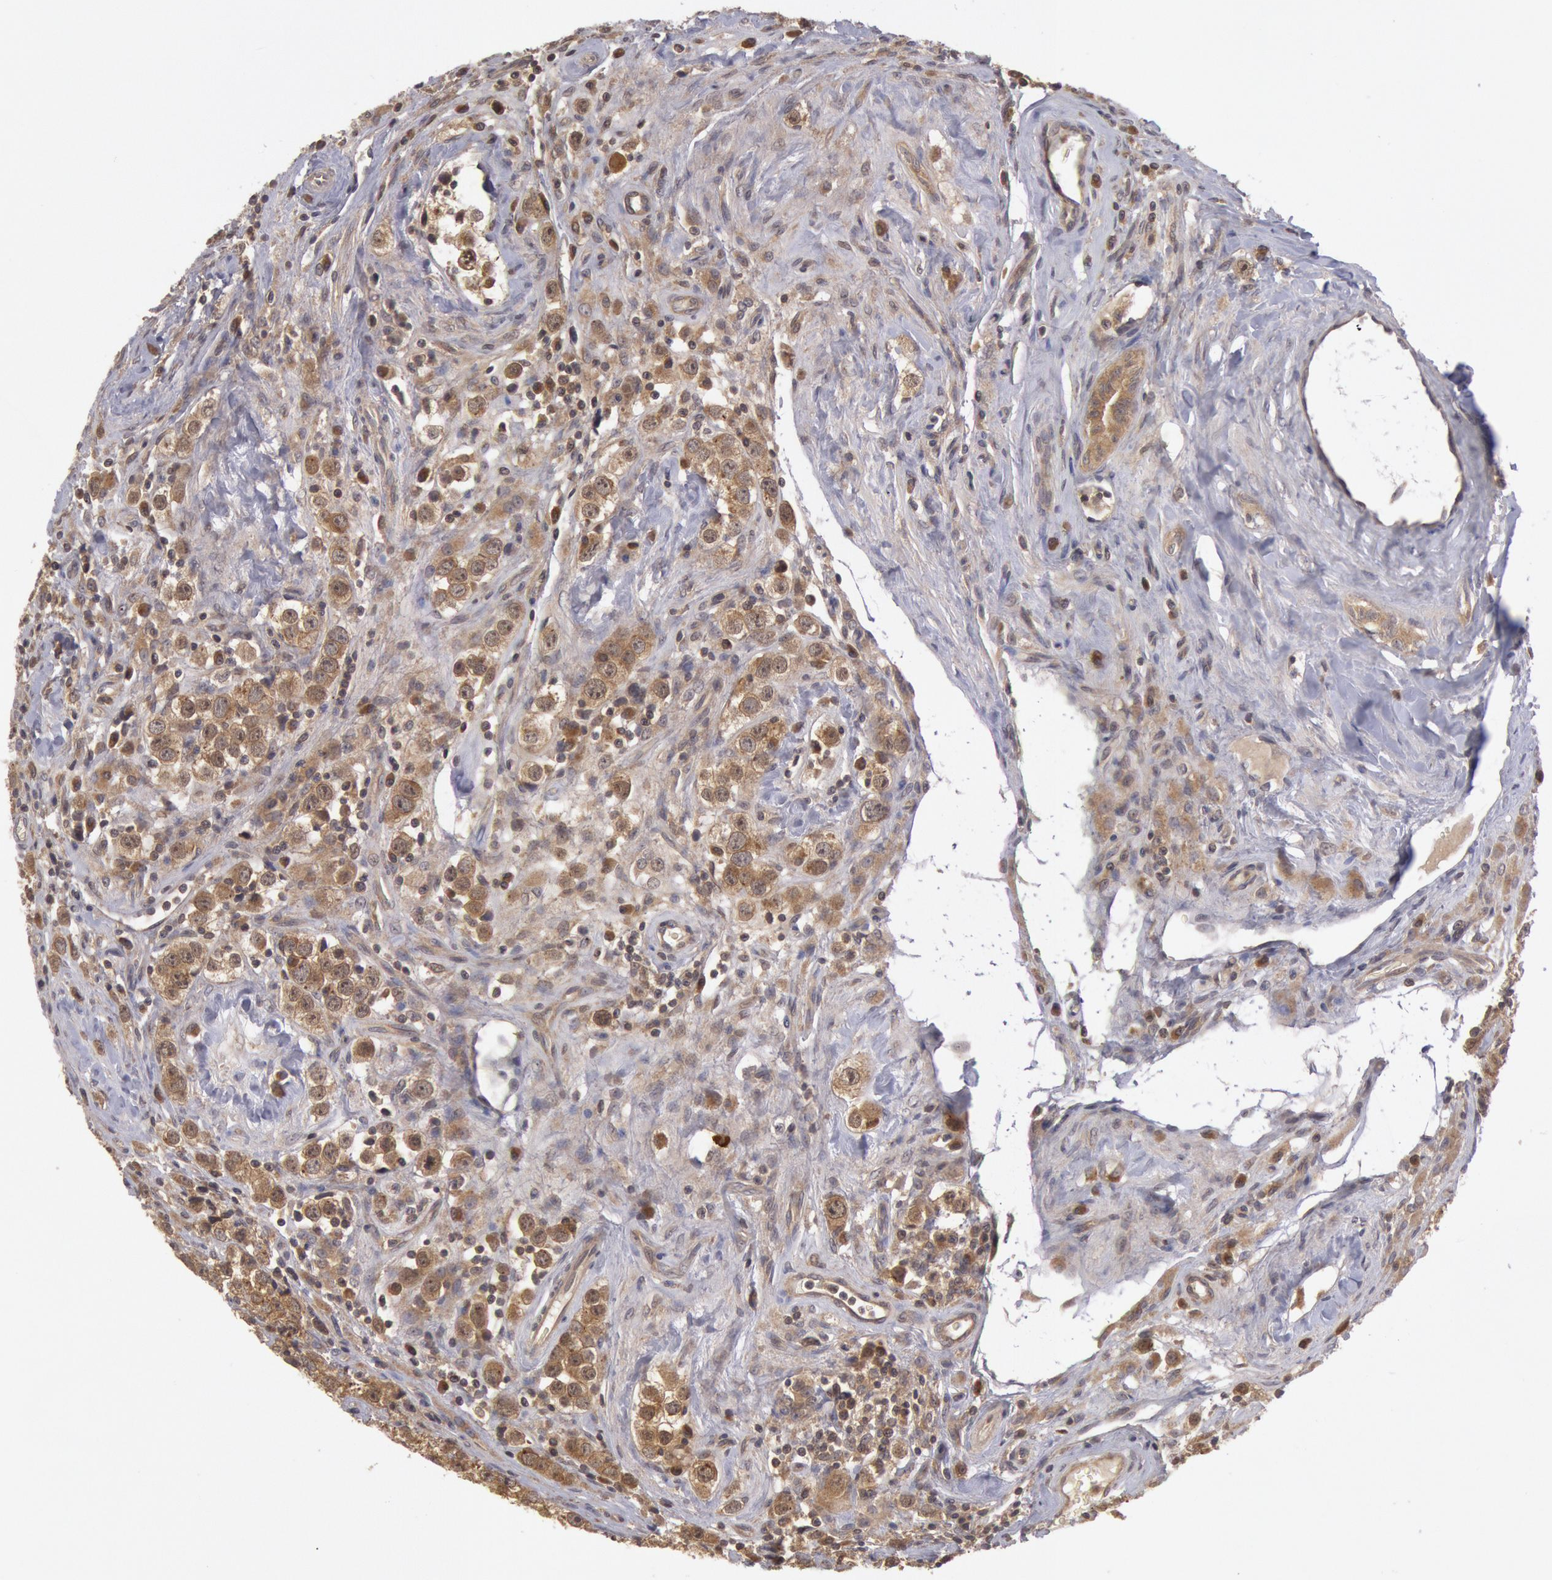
{"staining": {"intensity": "moderate", "quantity": ">75%", "location": "cytoplasmic/membranous"}, "tissue": "testis cancer", "cell_type": "Tumor cells", "image_type": "cancer", "snomed": [{"axis": "morphology", "description": "Seminoma, NOS"}, {"axis": "topography", "description": "Testis"}], "caption": "DAB immunohistochemical staining of human testis cancer demonstrates moderate cytoplasmic/membranous protein expression in approximately >75% of tumor cells.", "gene": "BRAF", "patient": {"sex": "male", "age": 32}}